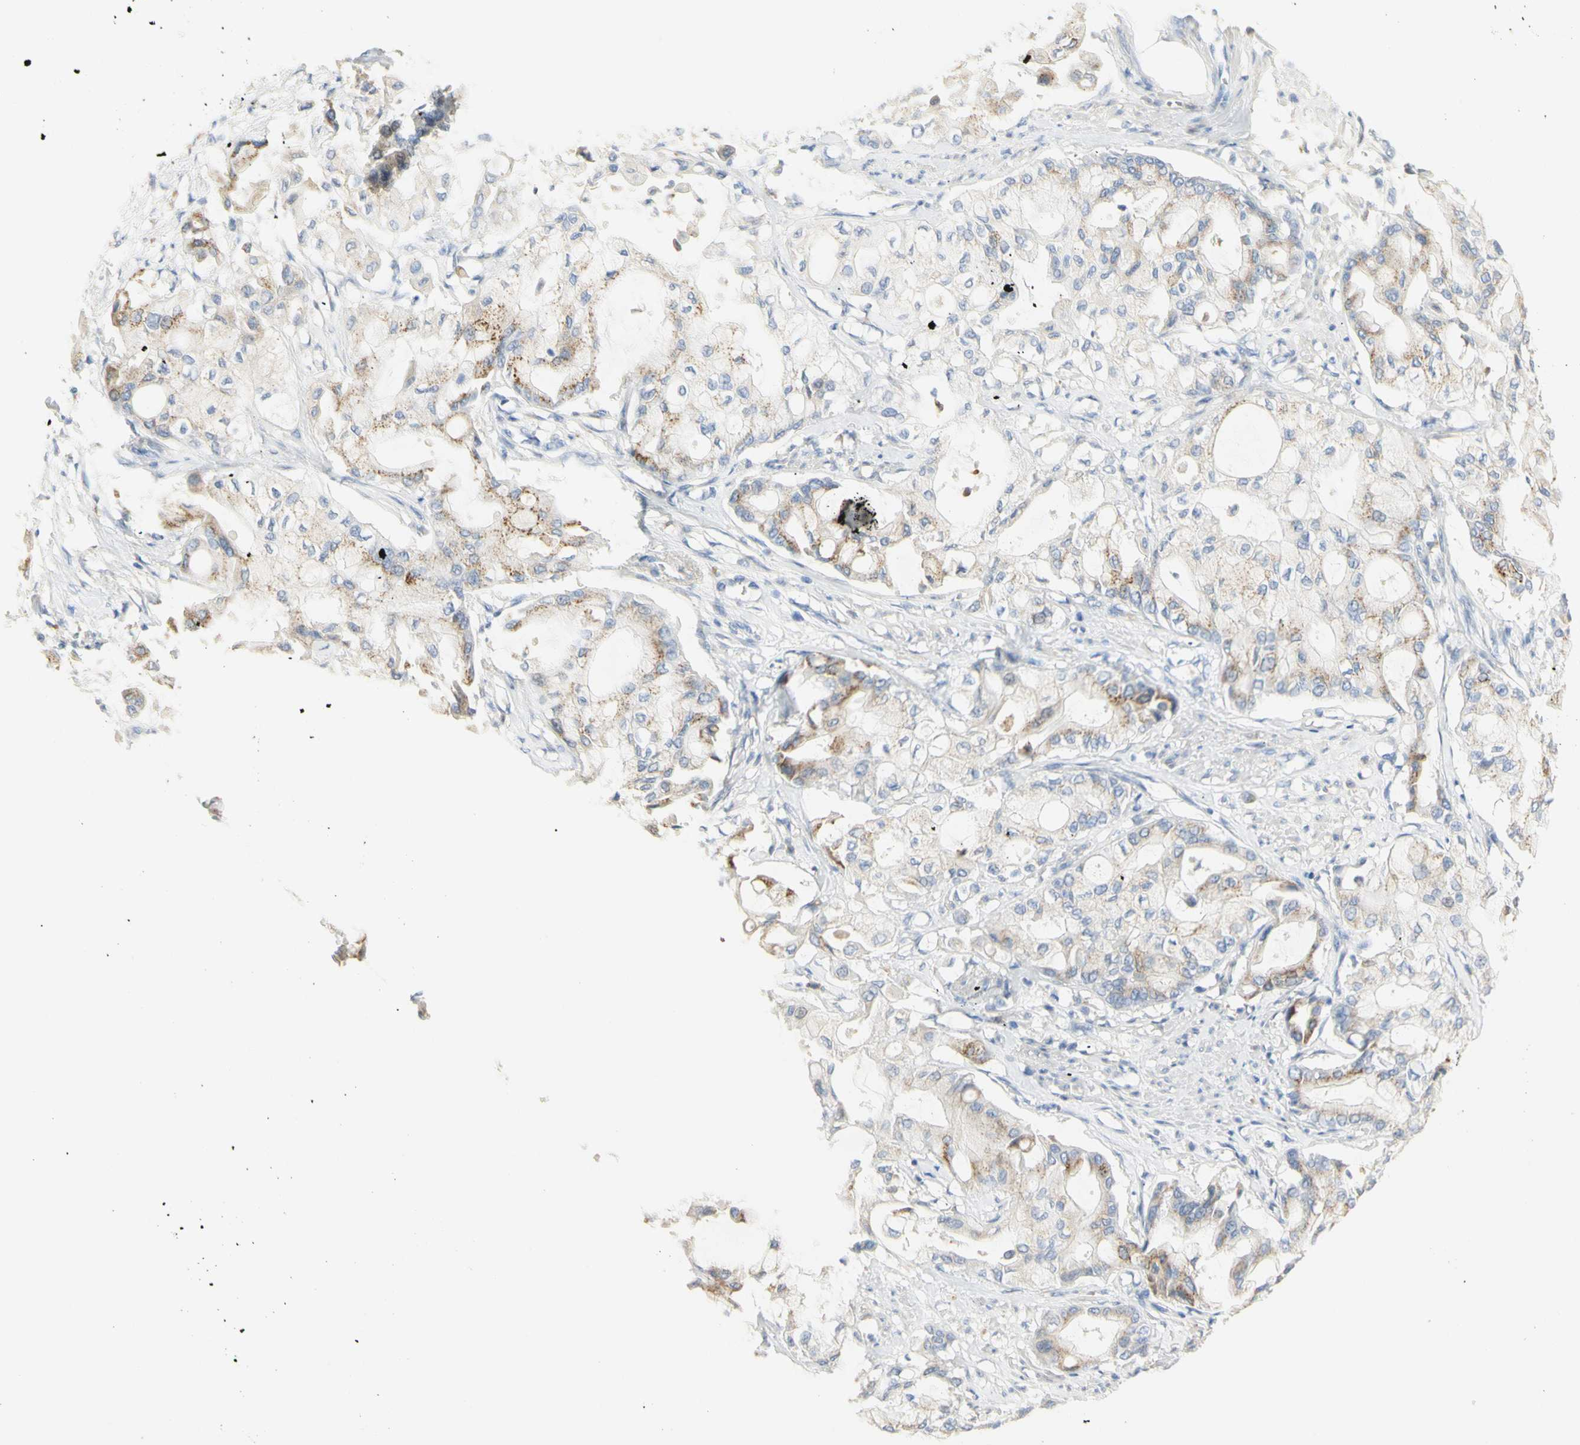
{"staining": {"intensity": "moderate", "quantity": ">75%", "location": "cytoplasmic/membranous"}, "tissue": "pancreatic cancer", "cell_type": "Tumor cells", "image_type": "cancer", "snomed": [{"axis": "morphology", "description": "Adenocarcinoma, NOS"}, {"axis": "morphology", "description": "Adenocarcinoma, metastatic, NOS"}, {"axis": "topography", "description": "Lymph node"}, {"axis": "topography", "description": "Pancreas"}, {"axis": "topography", "description": "Duodenum"}], "caption": "DAB (3,3'-diaminobenzidine) immunohistochemical staining of pancreatic adenocarcinoma displays moderate cytoplasmic/membranous protein positivity in approximately >75% of tumor cells.", "gene": "B4GALNT3", "patient": {"sex": "female", "age": 64}}